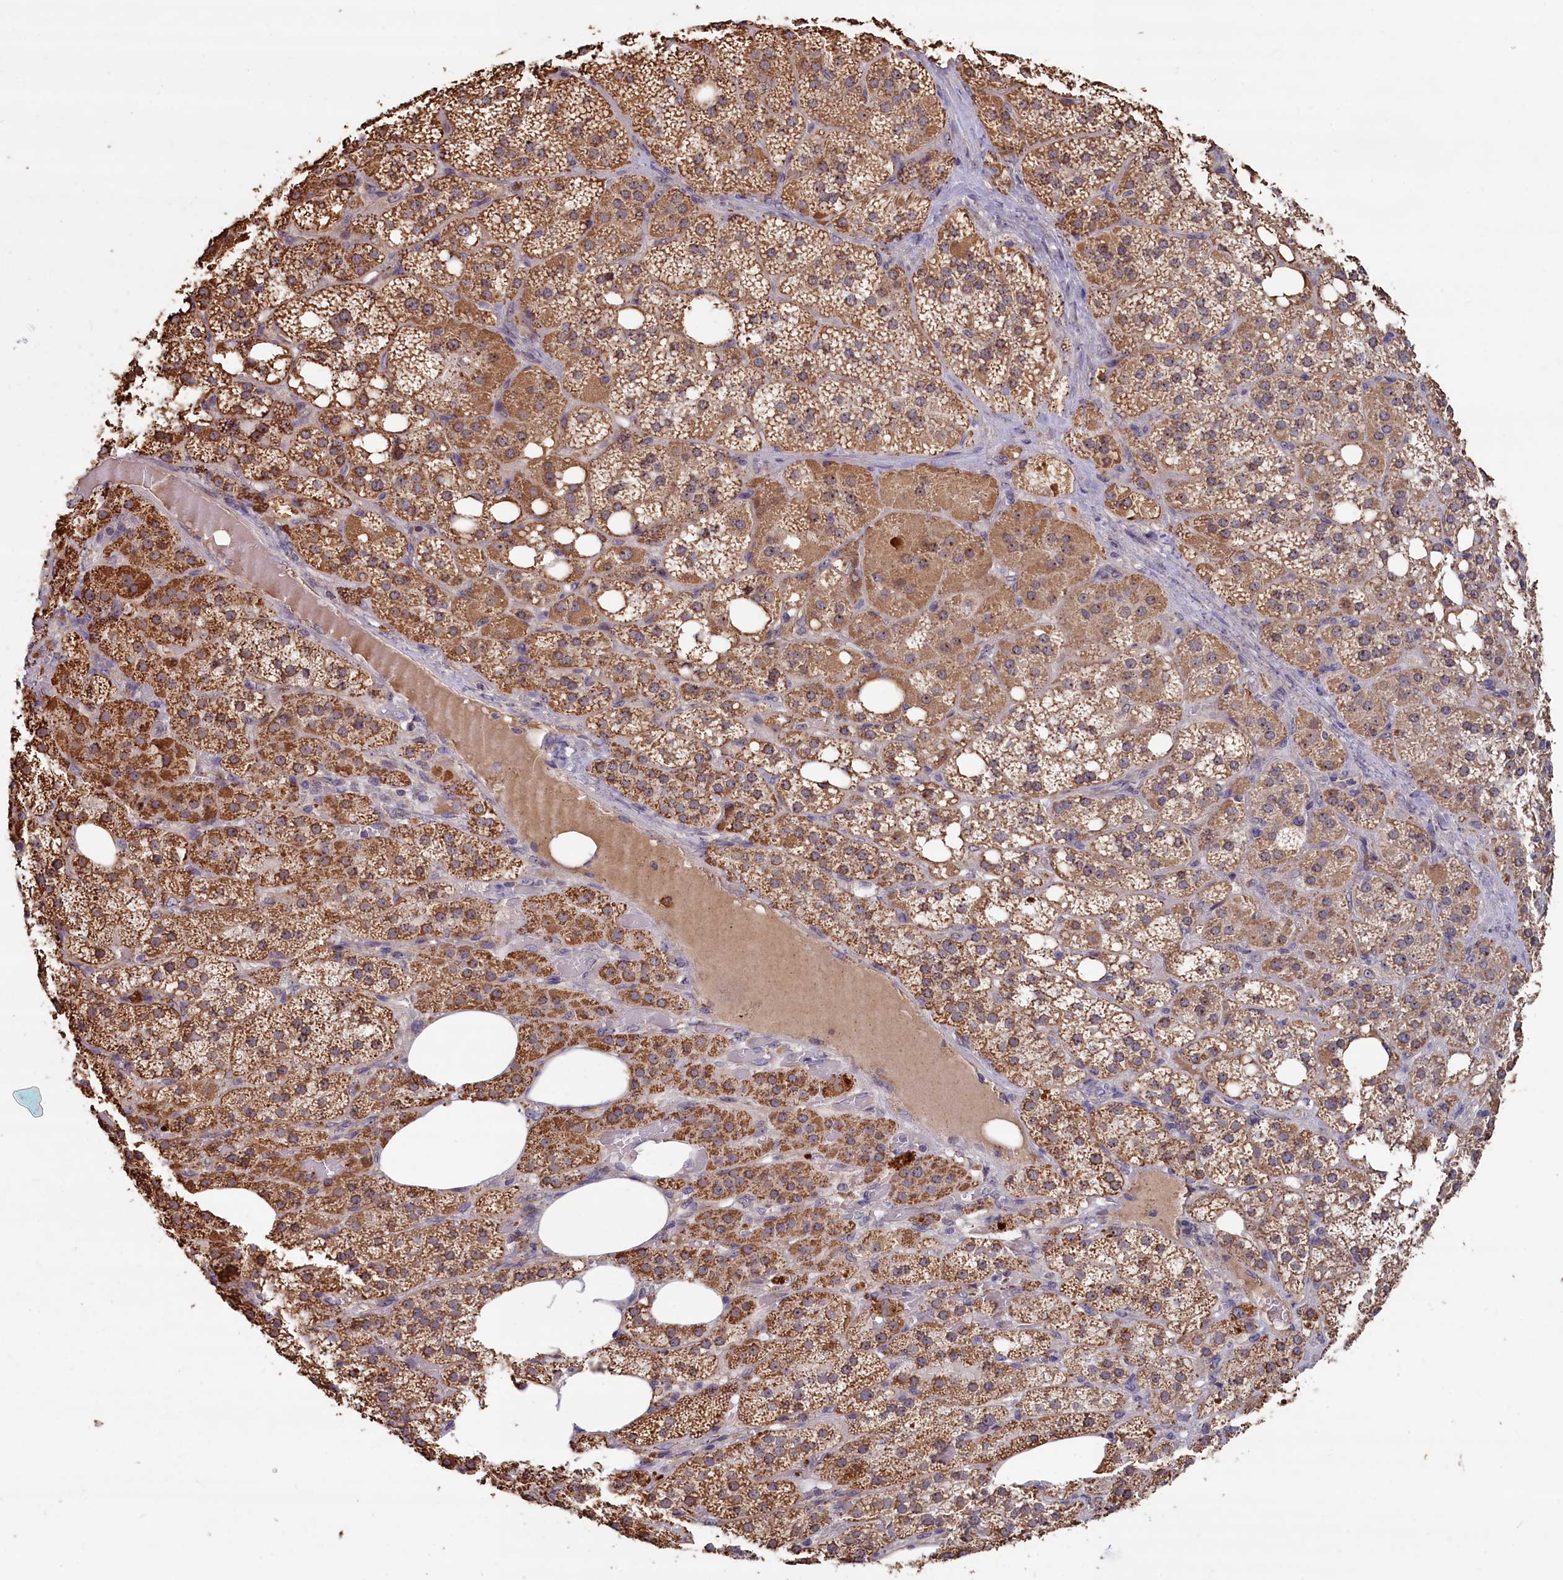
{"staining": {"intensity": "moderate", "quantity": ">75%", "location": "cytoplasmic/membranous"}, "tissue": "adrenal gland", "cell_type": "Glandular cells", "image_type": "normal", "snomed": [{"axis": "morphology", "description": "Normal tissue, NOS"}, {"axis": "topography", "description": "Adrenal gland"}], "caption": "About >75% of glandular cells in normal adrenal gland exhibit moderate cytoplasmic/membranous protein expression as visualized by brown immunohistochemical staining.", "gene": "ENSG00000269825", "patient": {"sex": "female", "age": 59}}